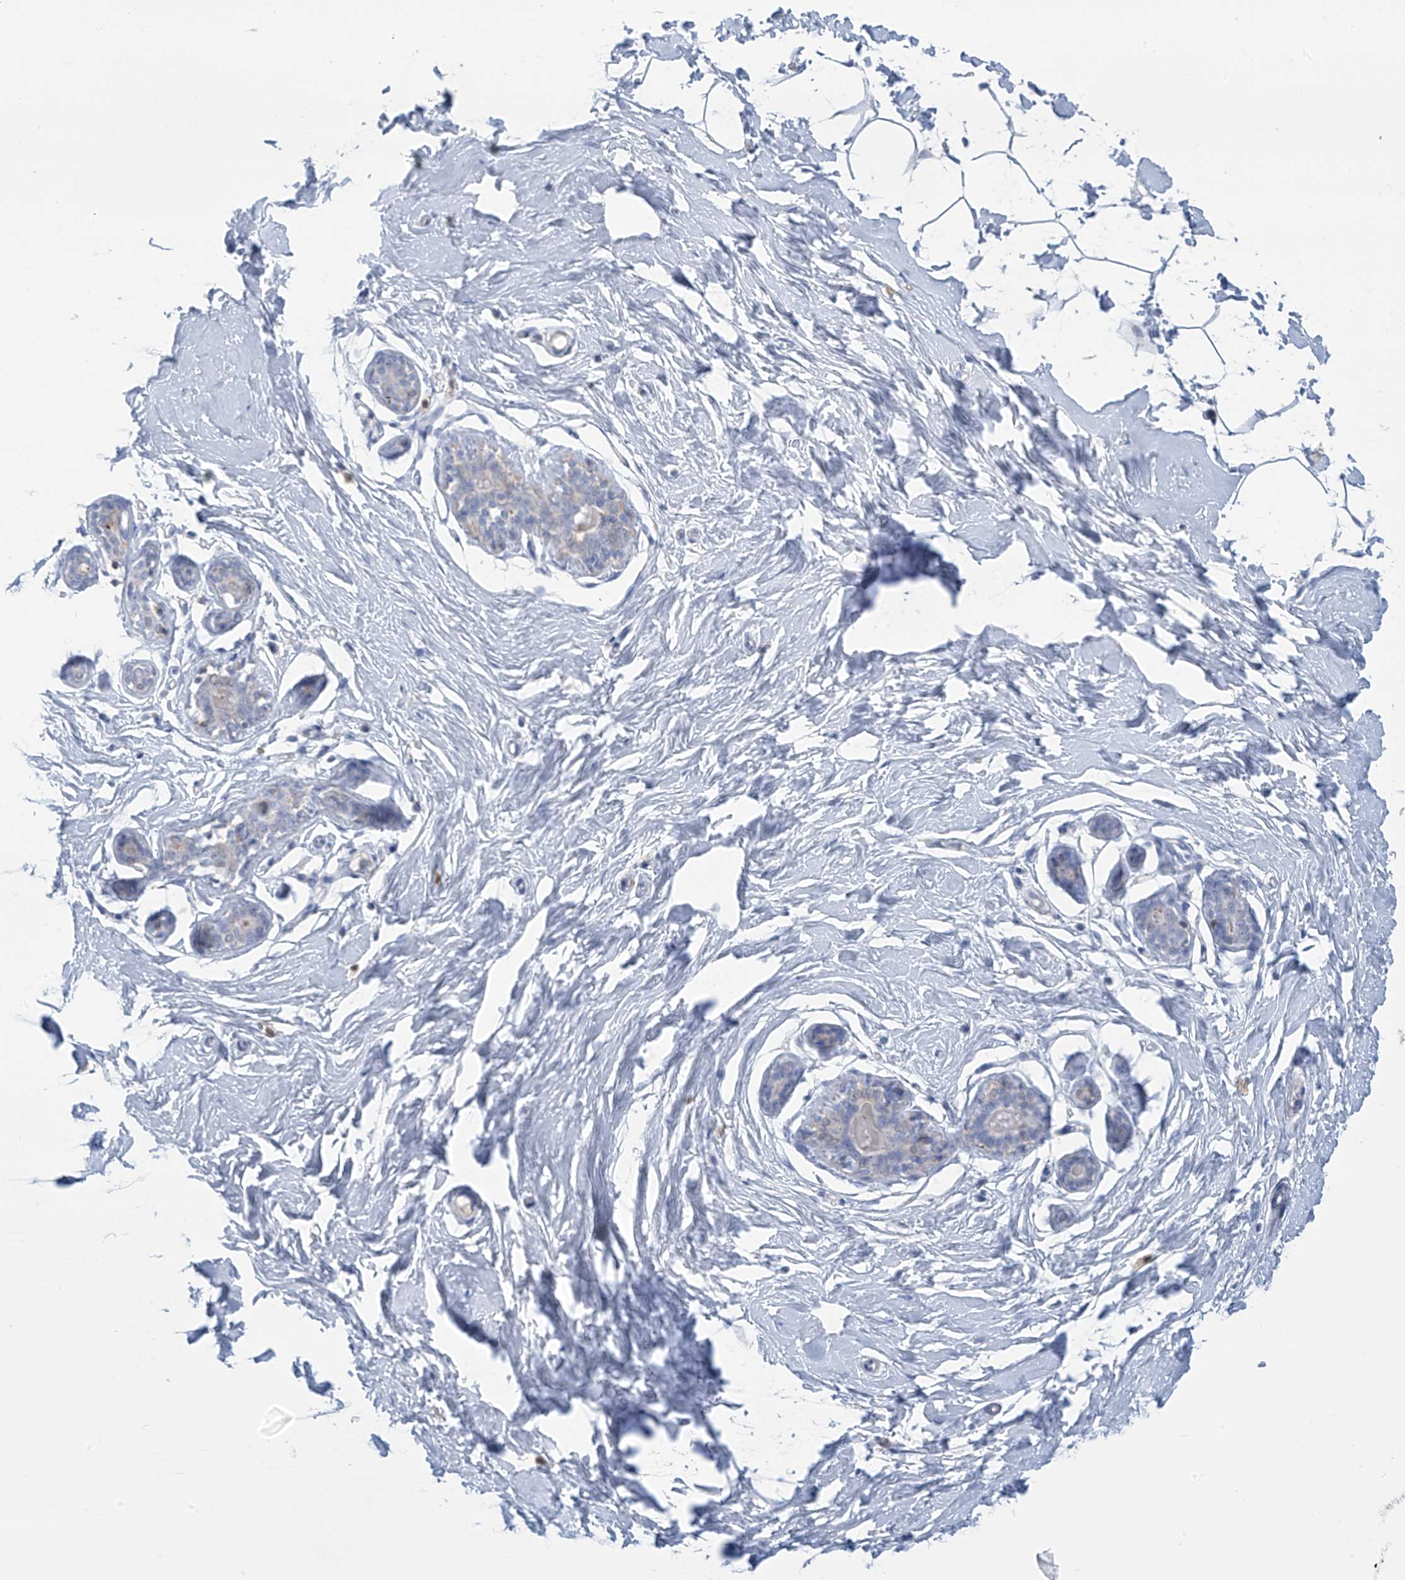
{"staining": {"intensity": "negative", "quantity": "none", "location": "none"}, "tissue": "adipose tissue", "cell_type": "Adipocytes", "image_type": "normal", "snomed": [{"axis": "morphology", "description": "Normal tissue, NOS"}, {"axis": "topography", "description": "Breast"}], "caption": "Immunohistochemistry micrograph of unremarkable human adipose tissue stained for a protein (brown), which exhibits no positivity in adipocytes.", "gene": "TRMT2B", "patient": {"sex": "female", "age": 23}}